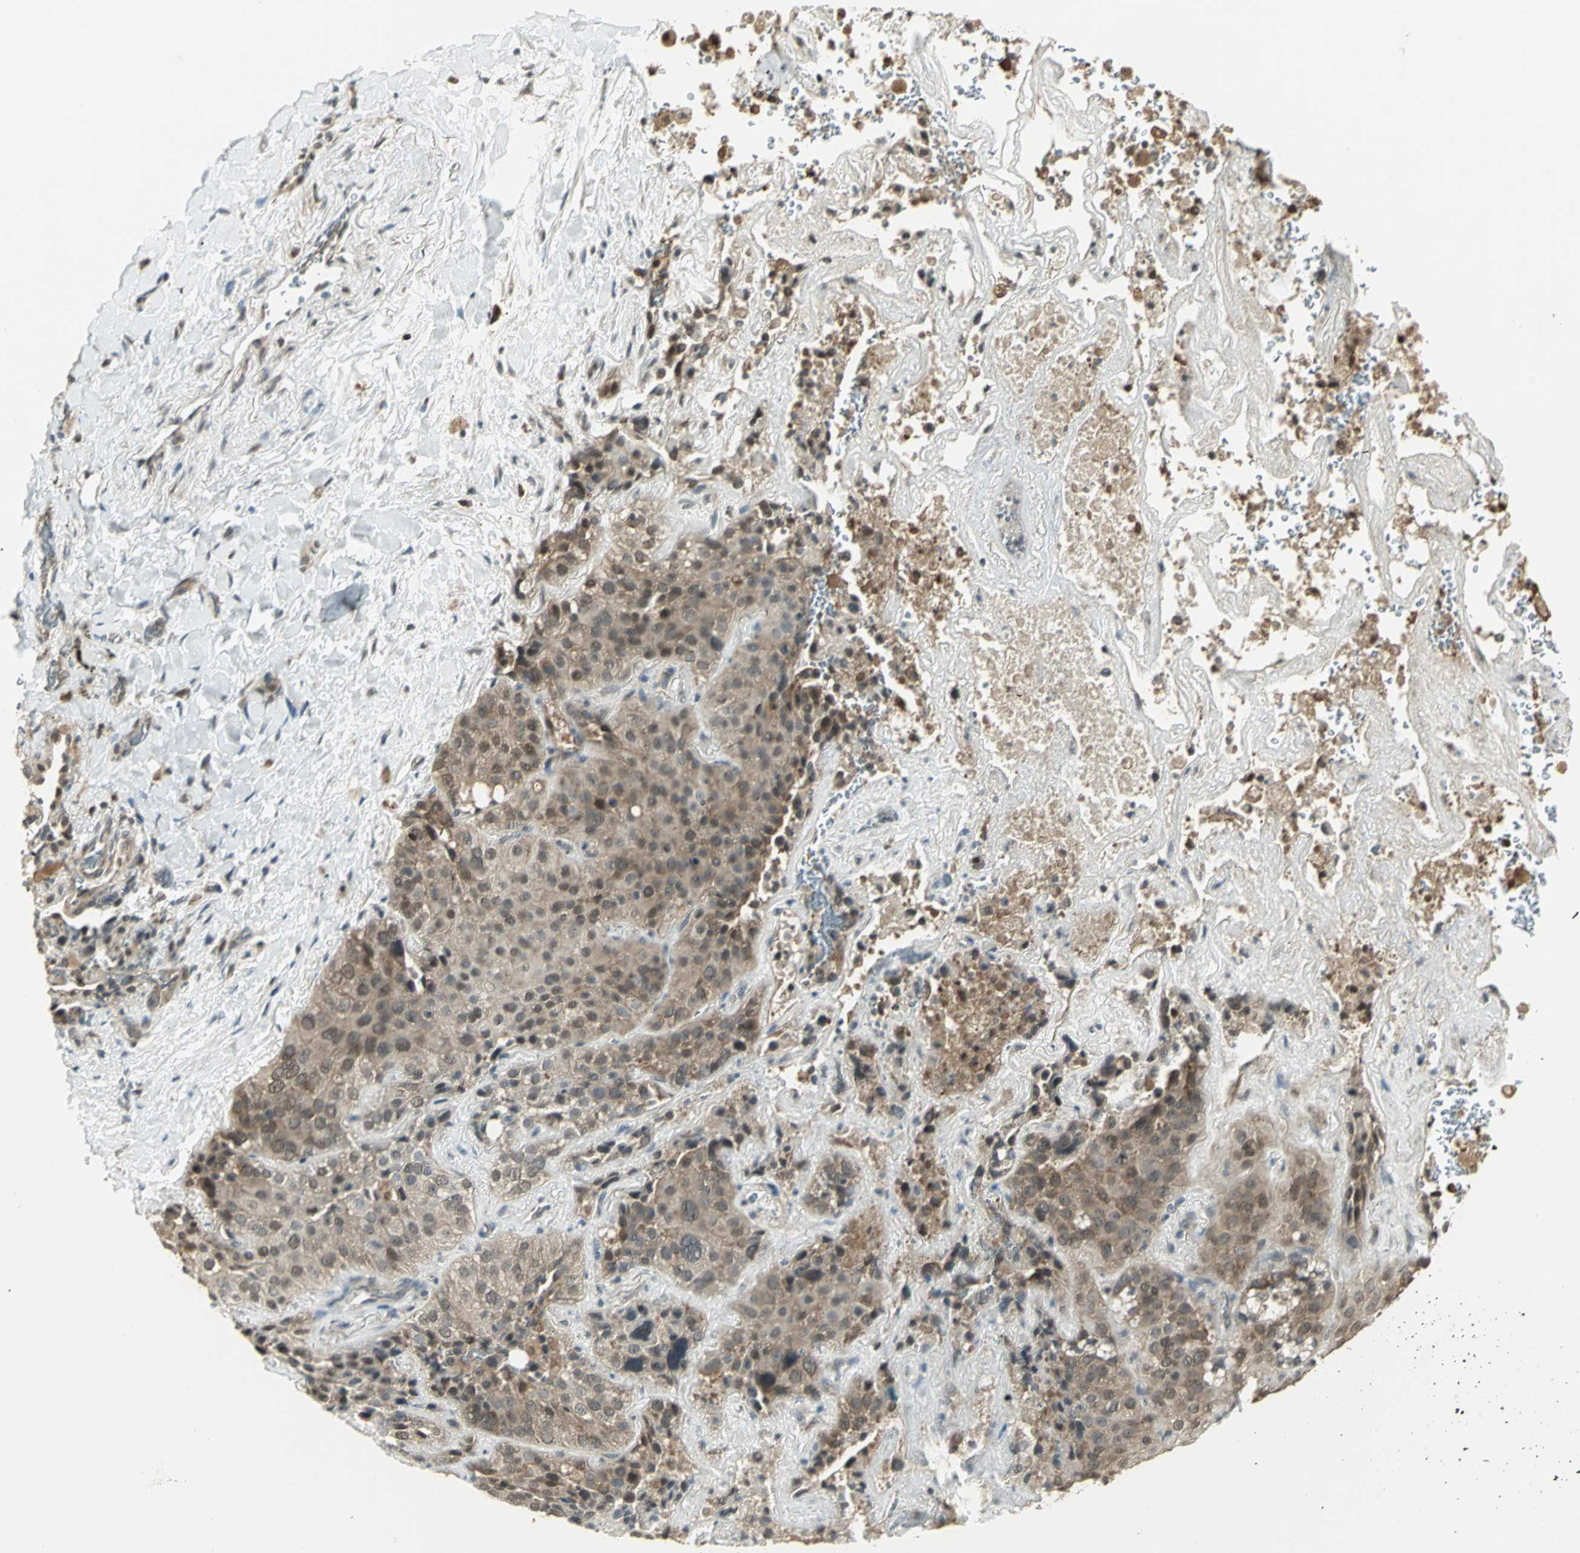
{"staining": {"intensity": "moderate", "quantity": ">75%", "location": "cytoplasmic/membranous"}, "tissue": "lung cancer", "cell_type": "Tumor cells", "image_type": "cancer", "snomed": [{"axis": "morphology", "description": "Squamous cell carcinoma, NOS"}, {"axis": "topography", "description": "Lung"}], "caption": "Squamous cell carcinoma (lung) stained with a brown dye exhibits moderate cytoplasmic/membranous positive expression in approximately >75% of tumor cells.", "gene": "CDC34", "patient": {"sex": "male", "age": 54}}